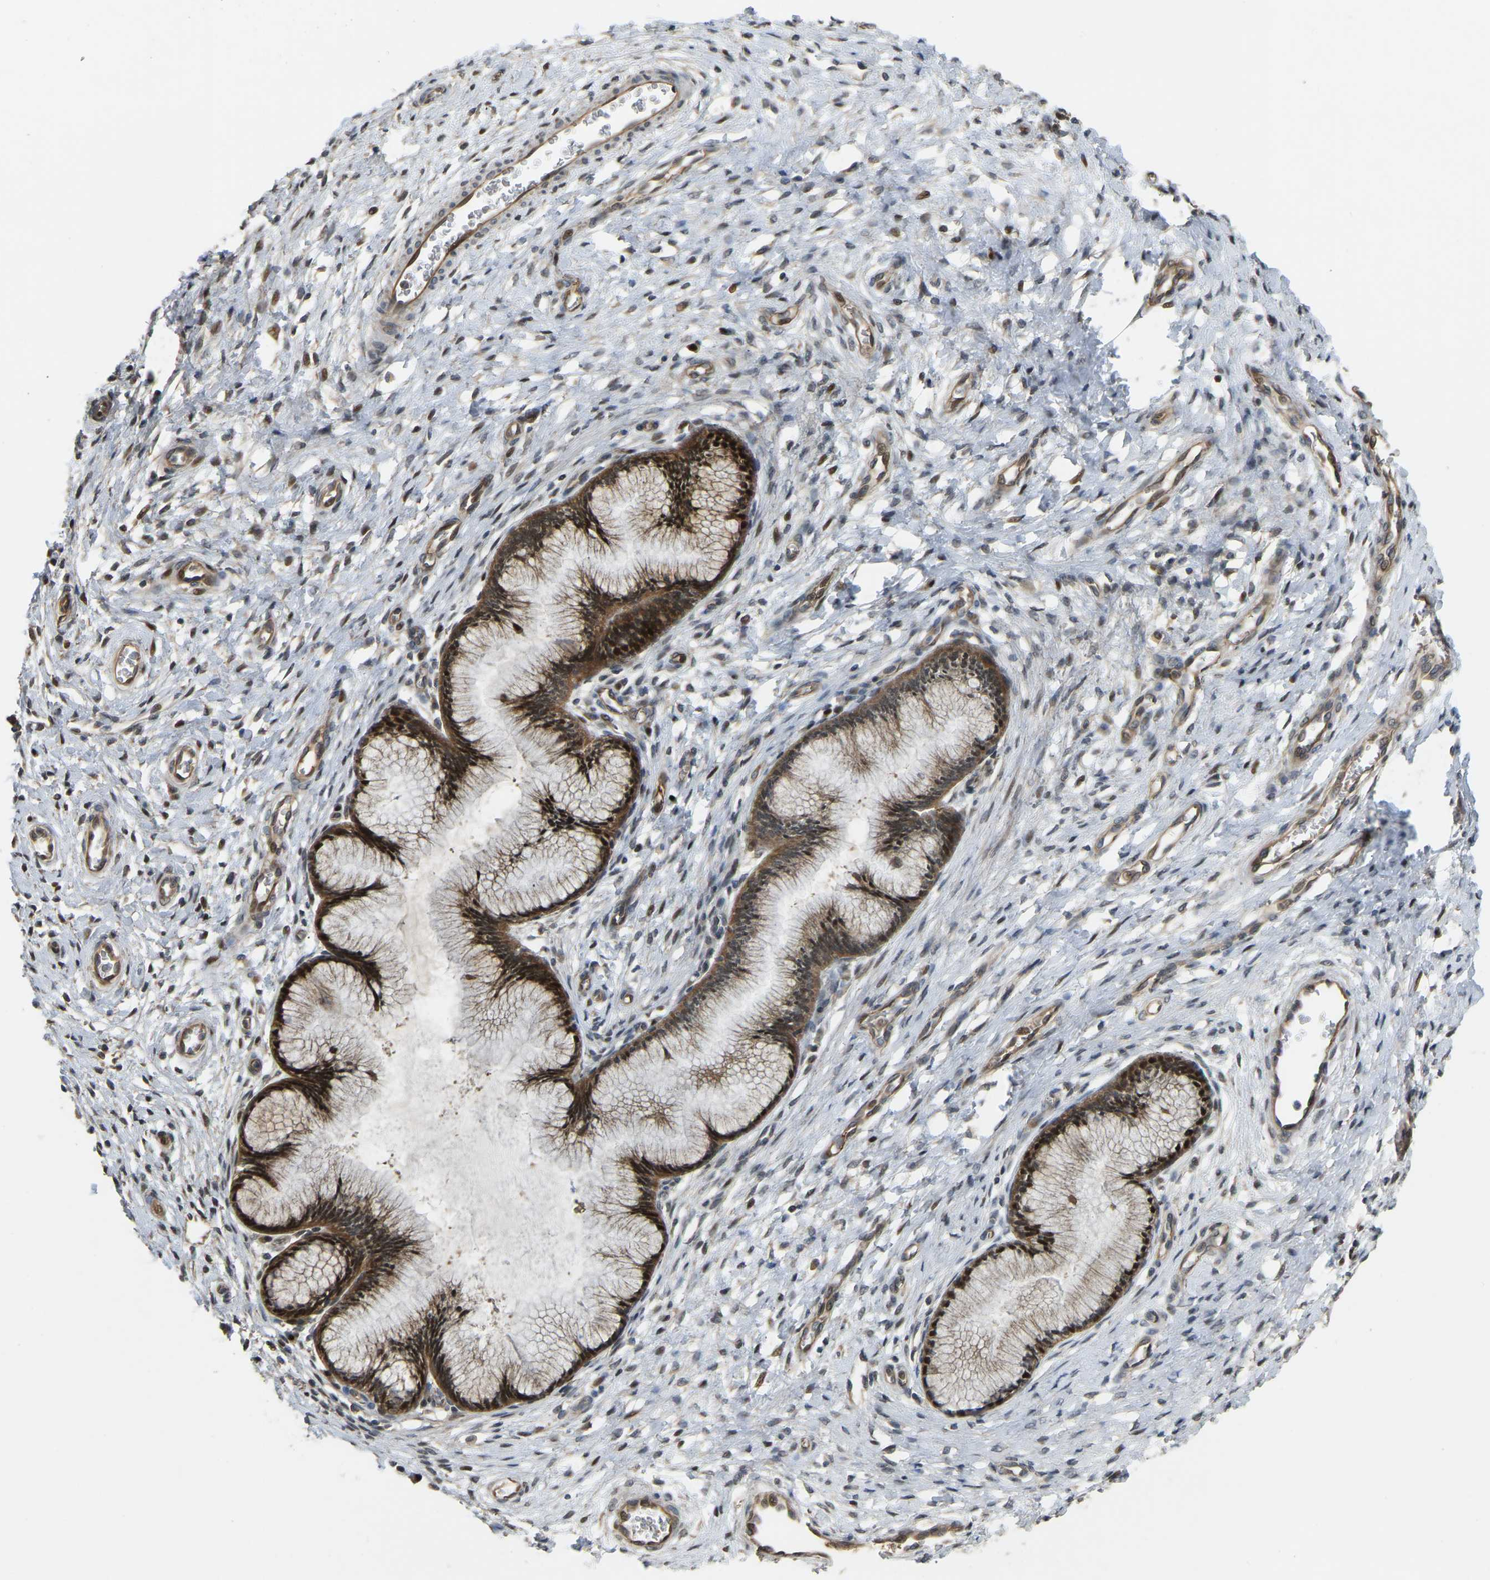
{"staining": {"intensity": "strong", "quantity": ">75%", "location": "cytoplasmic/membranous,nuclear"}, "tissue": "cervix", "cell_type": "Glandular cells", "image_type": "normal", "snomed": [{"axis": "morphology", "description": "Normal tissue, NOS"}, {"axis": "topography", "description": "Cervix"}], "caption": "Glandular cells show strong cytoplasmic/membranous,nuclear expression in about >75% of cells in unremarkable cervix. (DAB (3,3'-diaminobenzidine) = brown stain, brightfield microscopy at high magnification).", "gene": "C21orf91", "patient": {"sex": "female", "age": 55}}